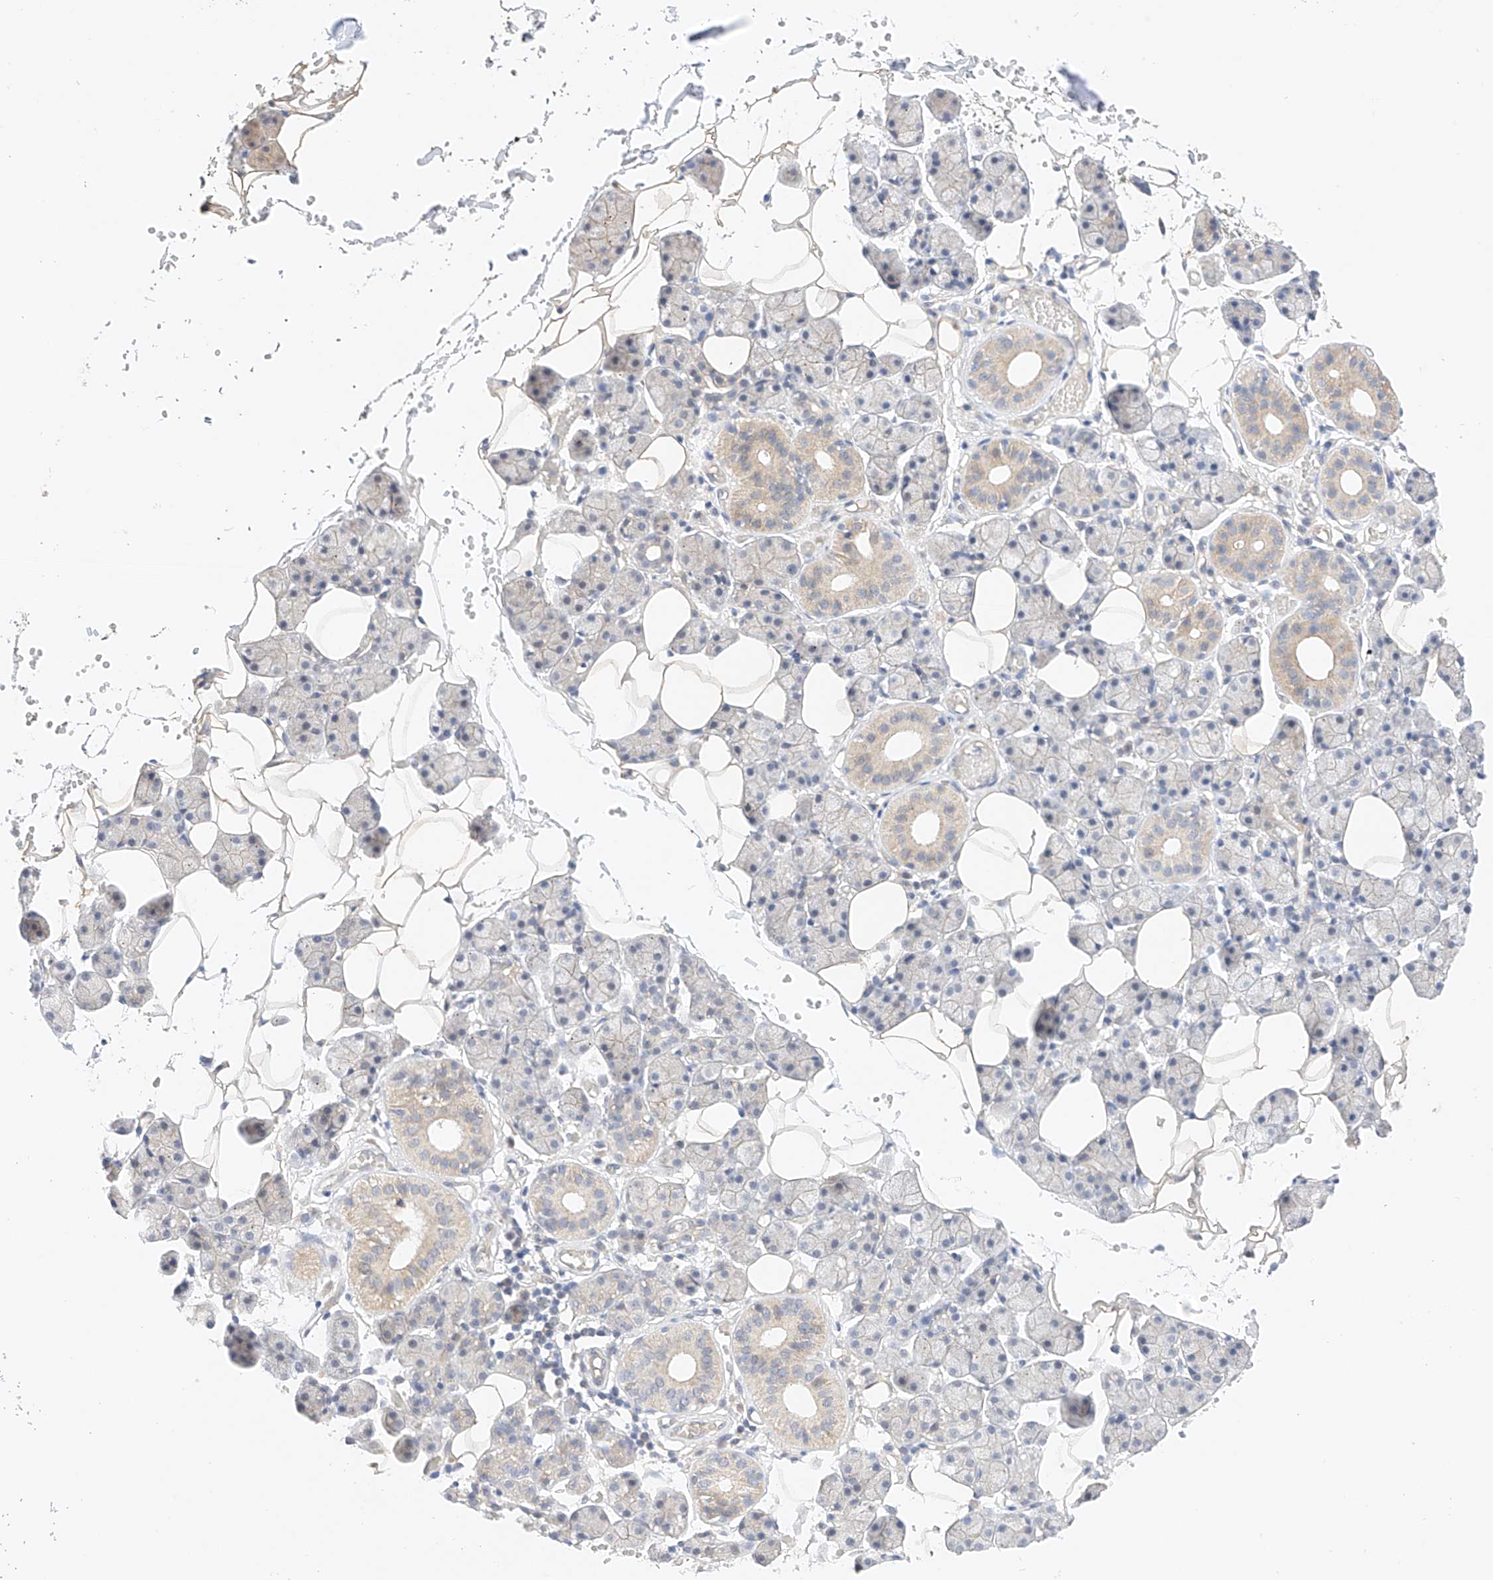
{"staining": {"intensity": "weak", "quantity": "<25%", "location": "cytoplasmic/membranous"}, "tissue": "salivary gland", "cell_type": "Glandular cells", "image_type": "normal", "snomed": [{"axis": "morphology", "description": "Normal tissue, NOS"}, {"axis": "topography", "description": "Salivary gland"}], "caption": "DAB immunohistochemical staining of unremarkable human salivary gland reveals no significant expression in glandular cells.", "gene": "IL22RA2", "patient": {"sex": "female", "age": 33}}